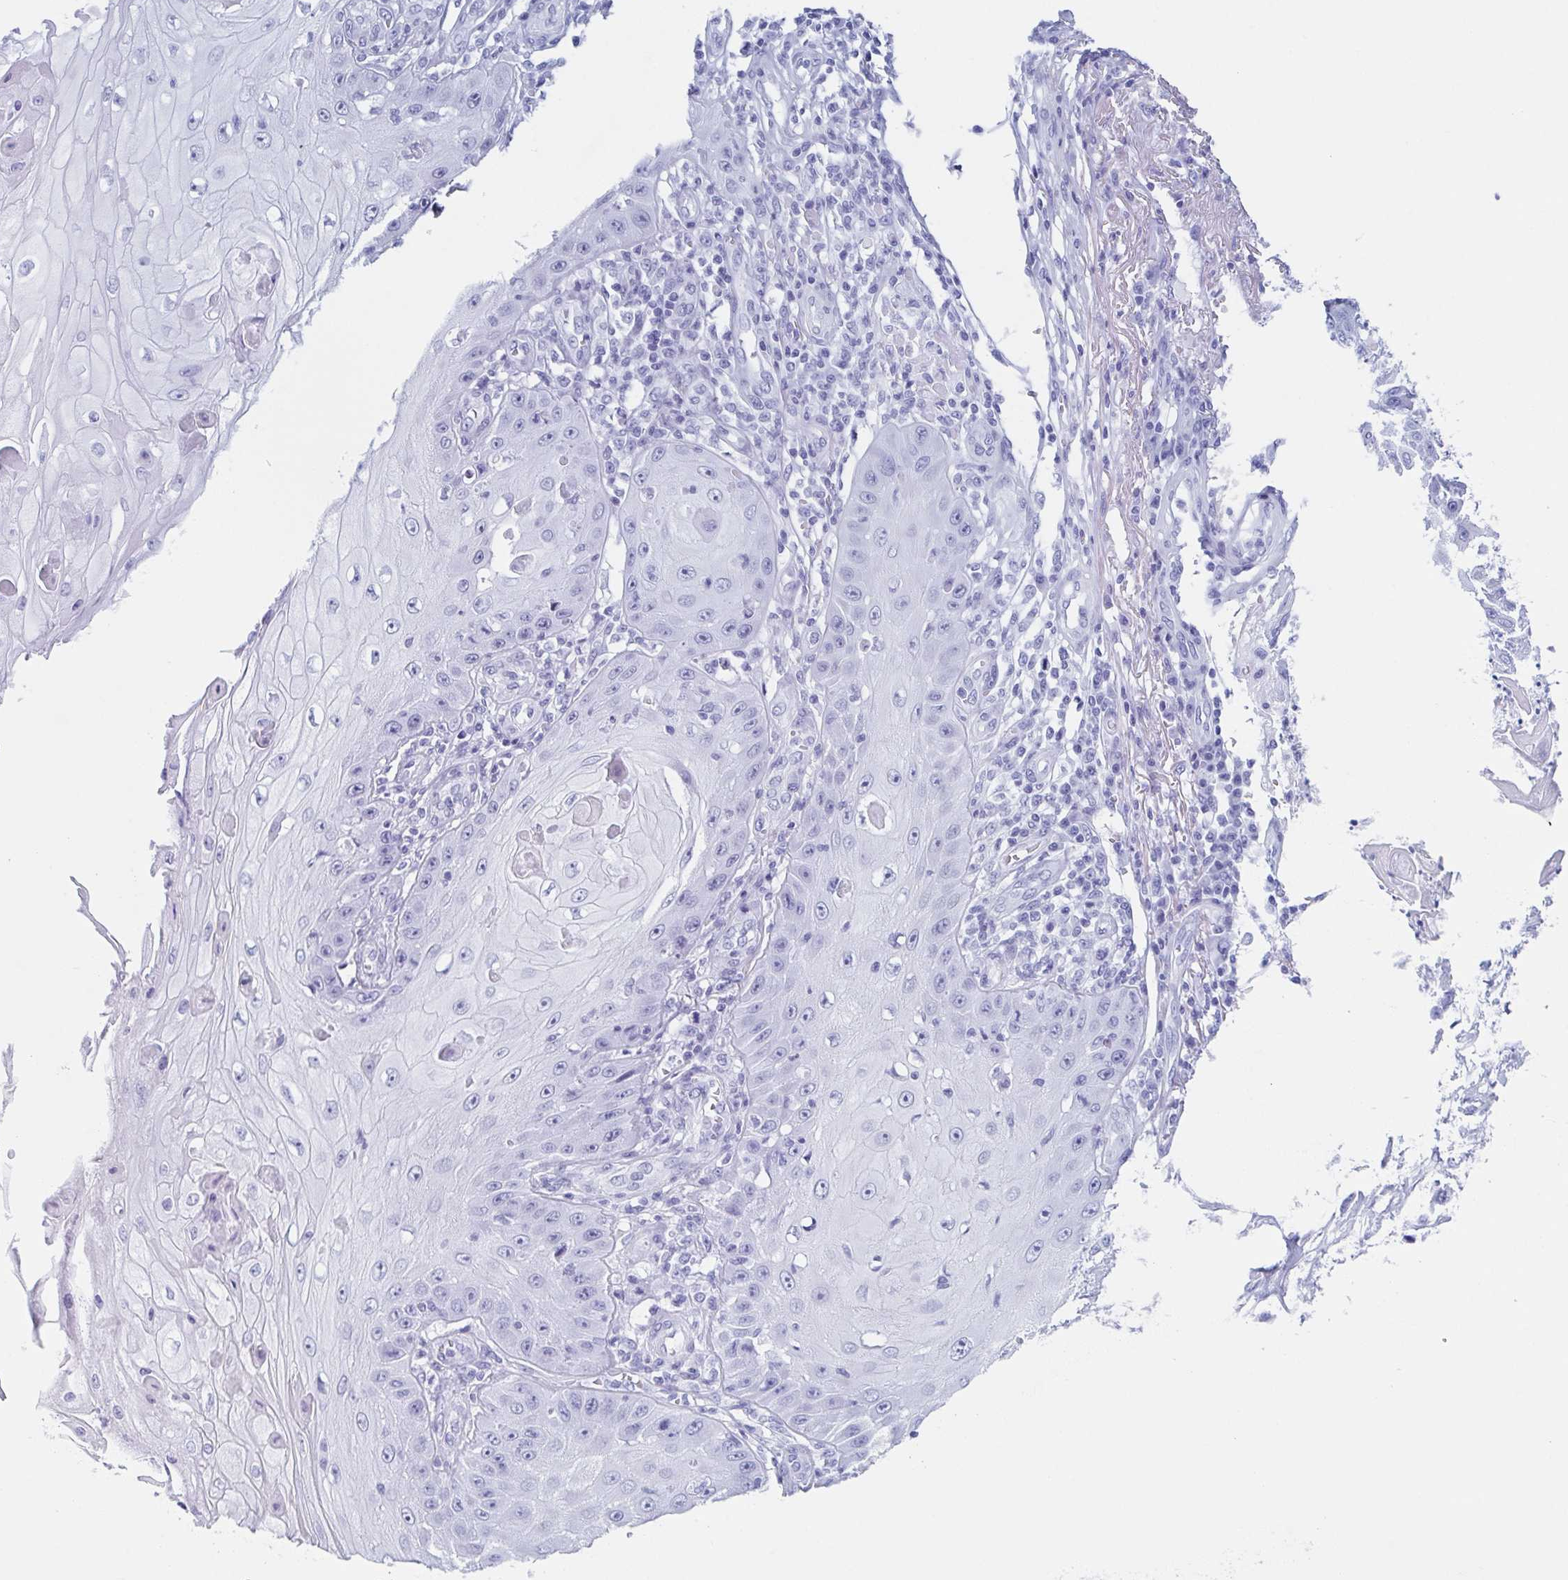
{"staining": {"intensity": "negative", "quantity": "none", "location": "none"}, "tissue": "skin cancer", "cell_type": "Tumor cells", "image_type": "cancer", "snomed": [{"axis": "morphology", "description": "Squamous cell carcinoma, NOS"}, {"axis": "topography", "description": "Skin"}], "caption": "The immunohistochemistry (IHC) photomicrograph has no significant positivity in tumor cells of skin squamous cell carcinoma tissue.", "gene": "LYRM2", "patient": {"sex": "male", "age": 70}}